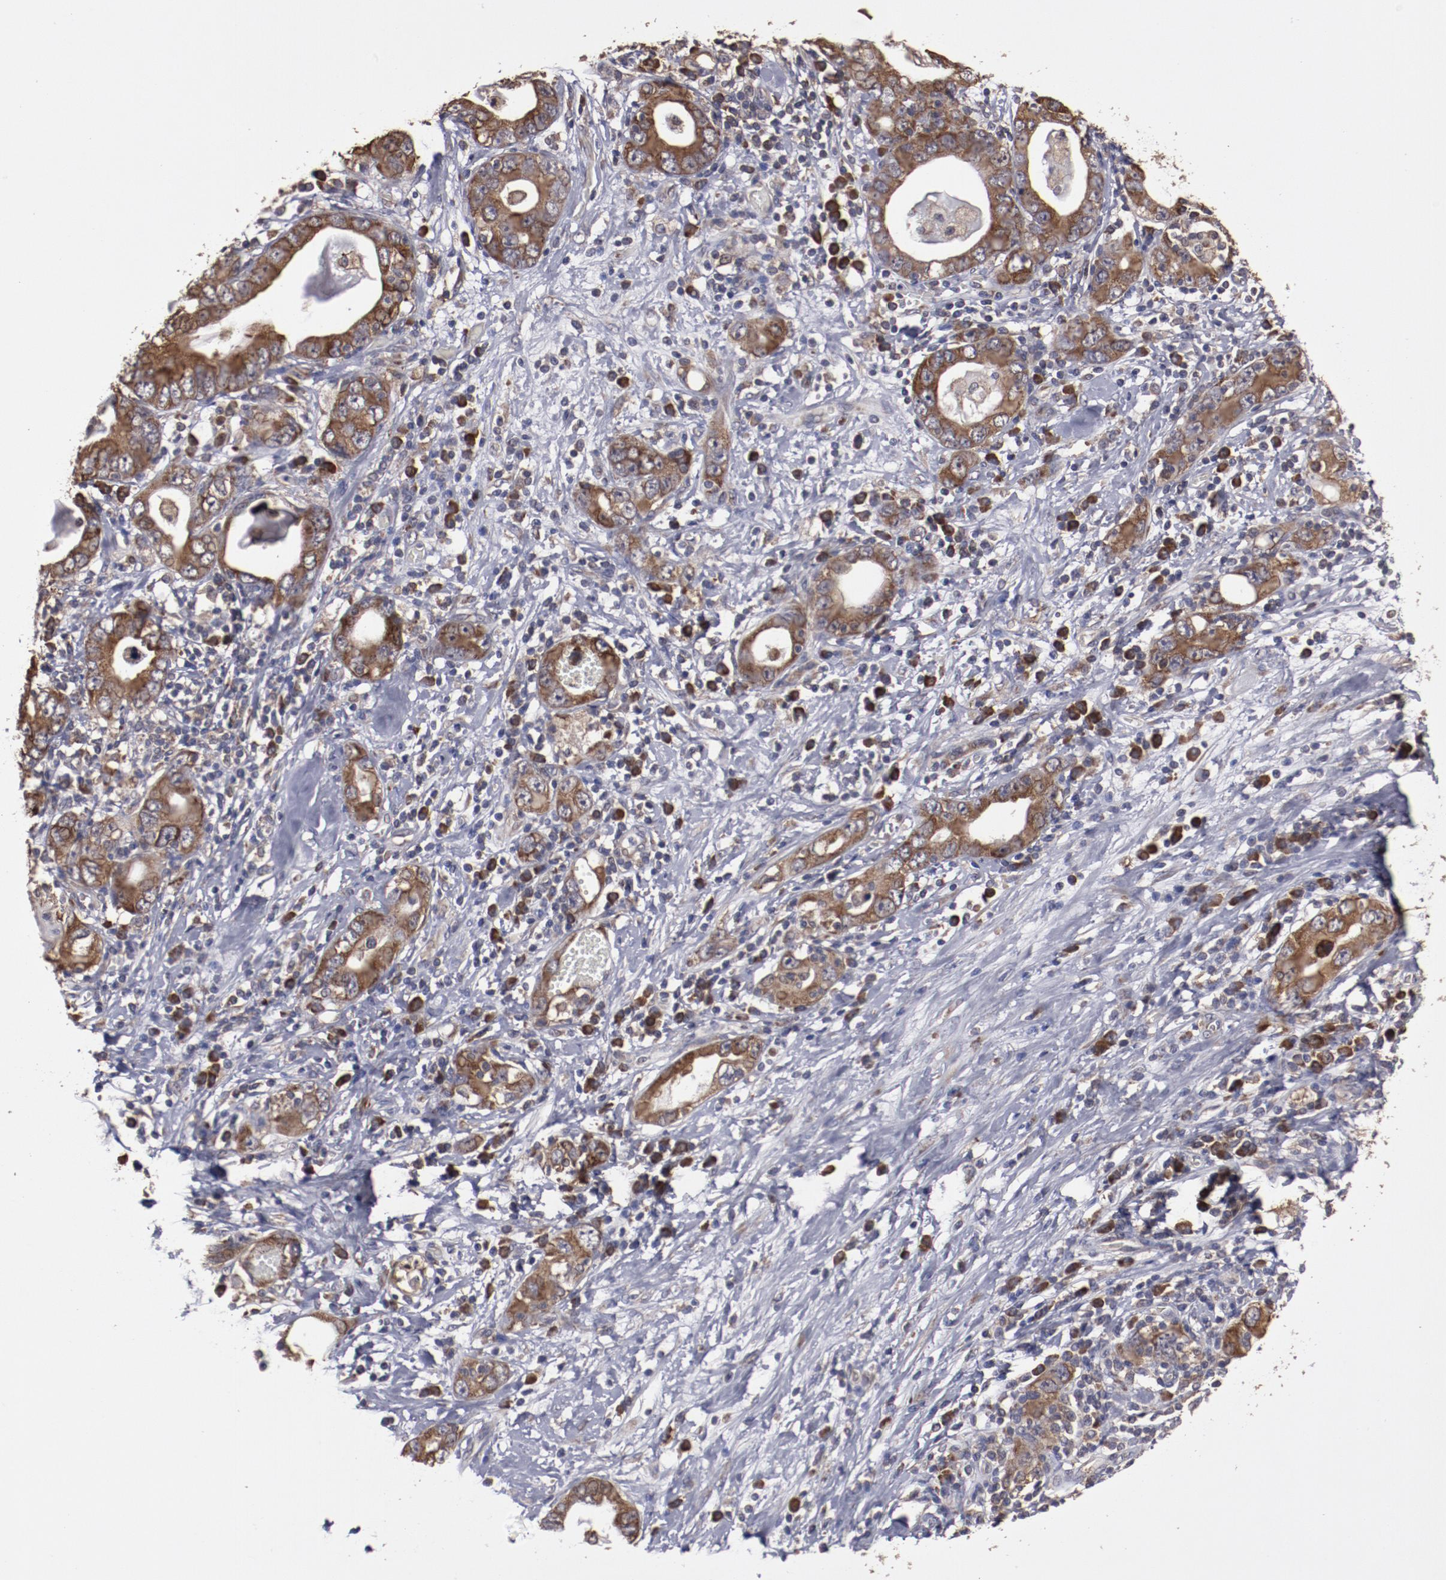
{"staining": {"intensity": "strong", "quantity": ">75%", "location": "cytoplasmic/membranous"}, "tissue": "stomach cancer", "cell_type": "Tumor cells", "image_type": "cancer", "snomed": [{"axis": "morphology", "description": "Adenocarcinoma, NOS"}, {"axis": "topography", "description": "Stomach, lower"}], "caption": "High-power microscopy captured an IHC image of stomach adenocarcinoma, revealing strong cytoplasmic/membranous staining in about >75% of tumor cells.", "gene": "RPS4Y1", "patient": {"sex": "female", "age": 93}}